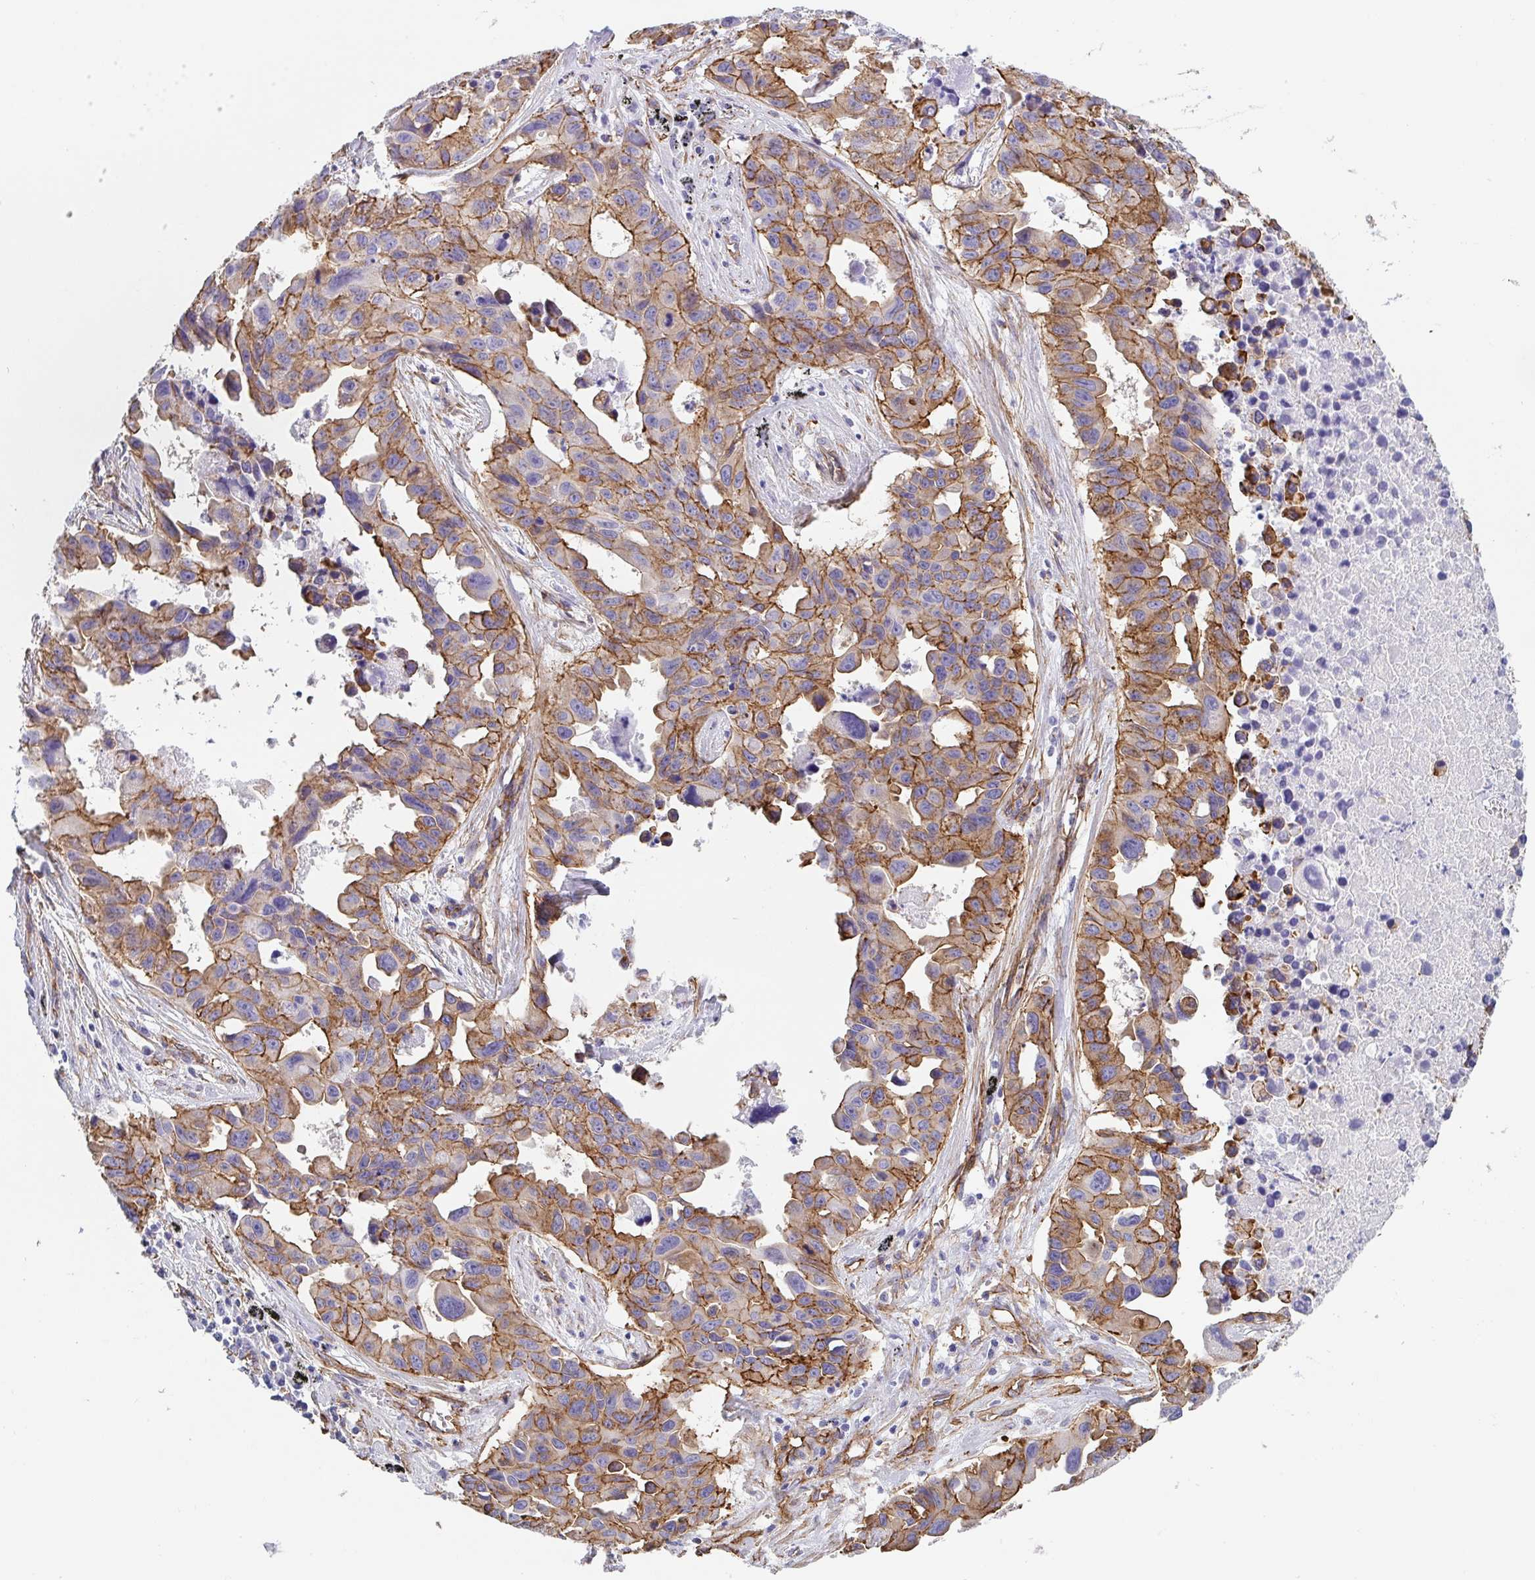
{"staining": {"intensity": "moderate", "quantity": ">75%", "location": "cytoplasmic/membranous"}, "tissue": "lung cancer", "cell_type": "Tumor cells", "image_type": "cancer", "snomed": [{"axis": "morphology", "description": "Adenocarcinoma, NOS"}, {"axis": "topography", "description": "Lymph node"}, {"axis": "topography", "description": "Lung"}], "caption": "Brown immunohistochemical staining in lung cancer displays moderate cytoplasmic/membranous staining in about >75% of tumor cells.", "gene": "DBN1", "patient": {"sex": "male", "age": 64}}